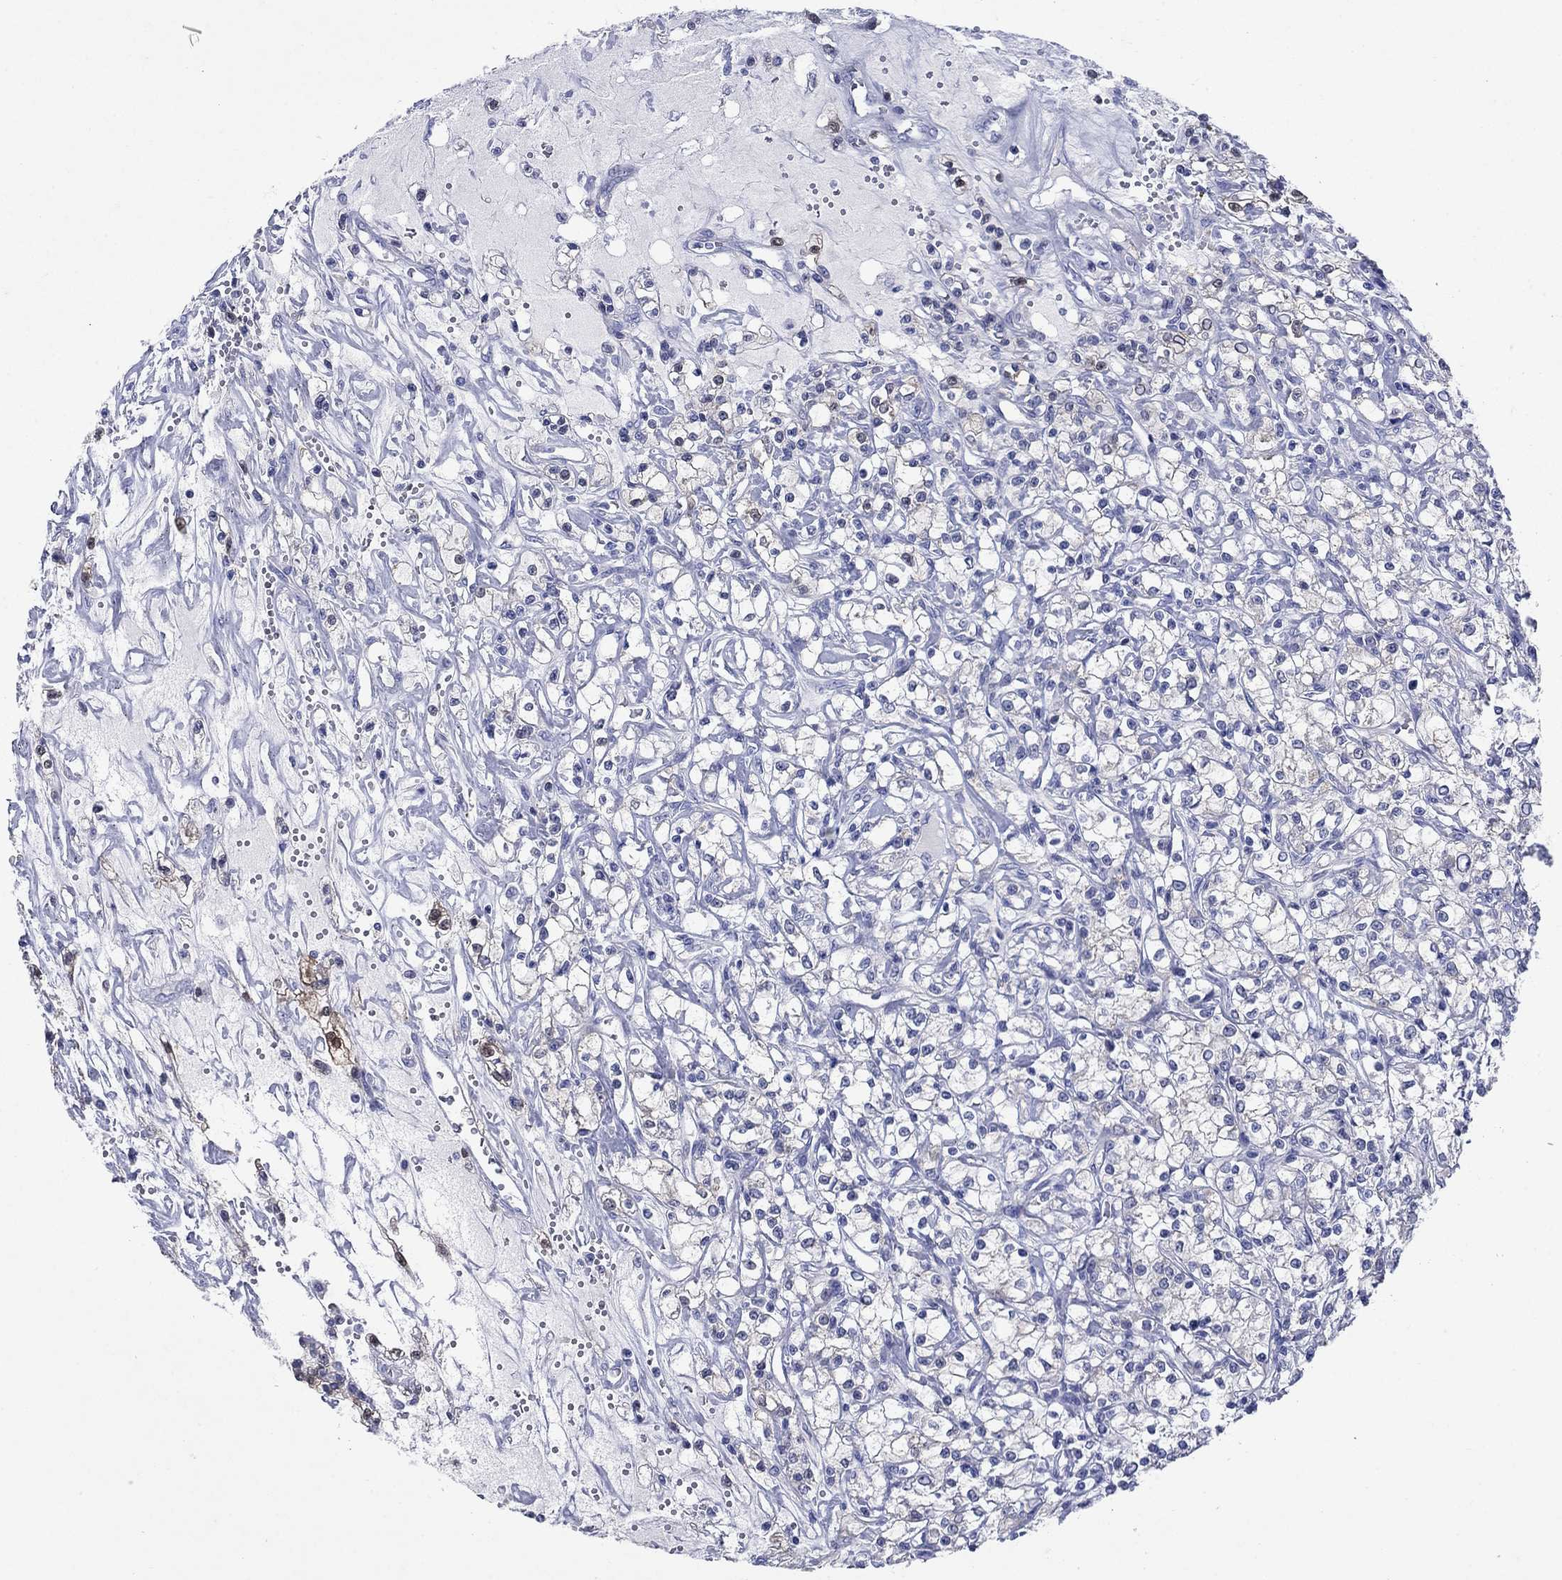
{"staining": {"intensity": "negative", "quantity": "none", "location": "none"}, "tissue": "renal cancer", "cell_type": "Tumor cells", "image_type": "cancer", "snomed": [{"axis": "morphology", "description": "Adenocarcinoma, NOS"}, {"axis": "topography", "description": "Kidney"}], "caption": "This is an IHC photomicrograph of human renal cancer (adenocarcinoma). There is no expression in tumor cells.", "gene": "SULT2B1", "patient": {"sex": "female", "age": 59}}